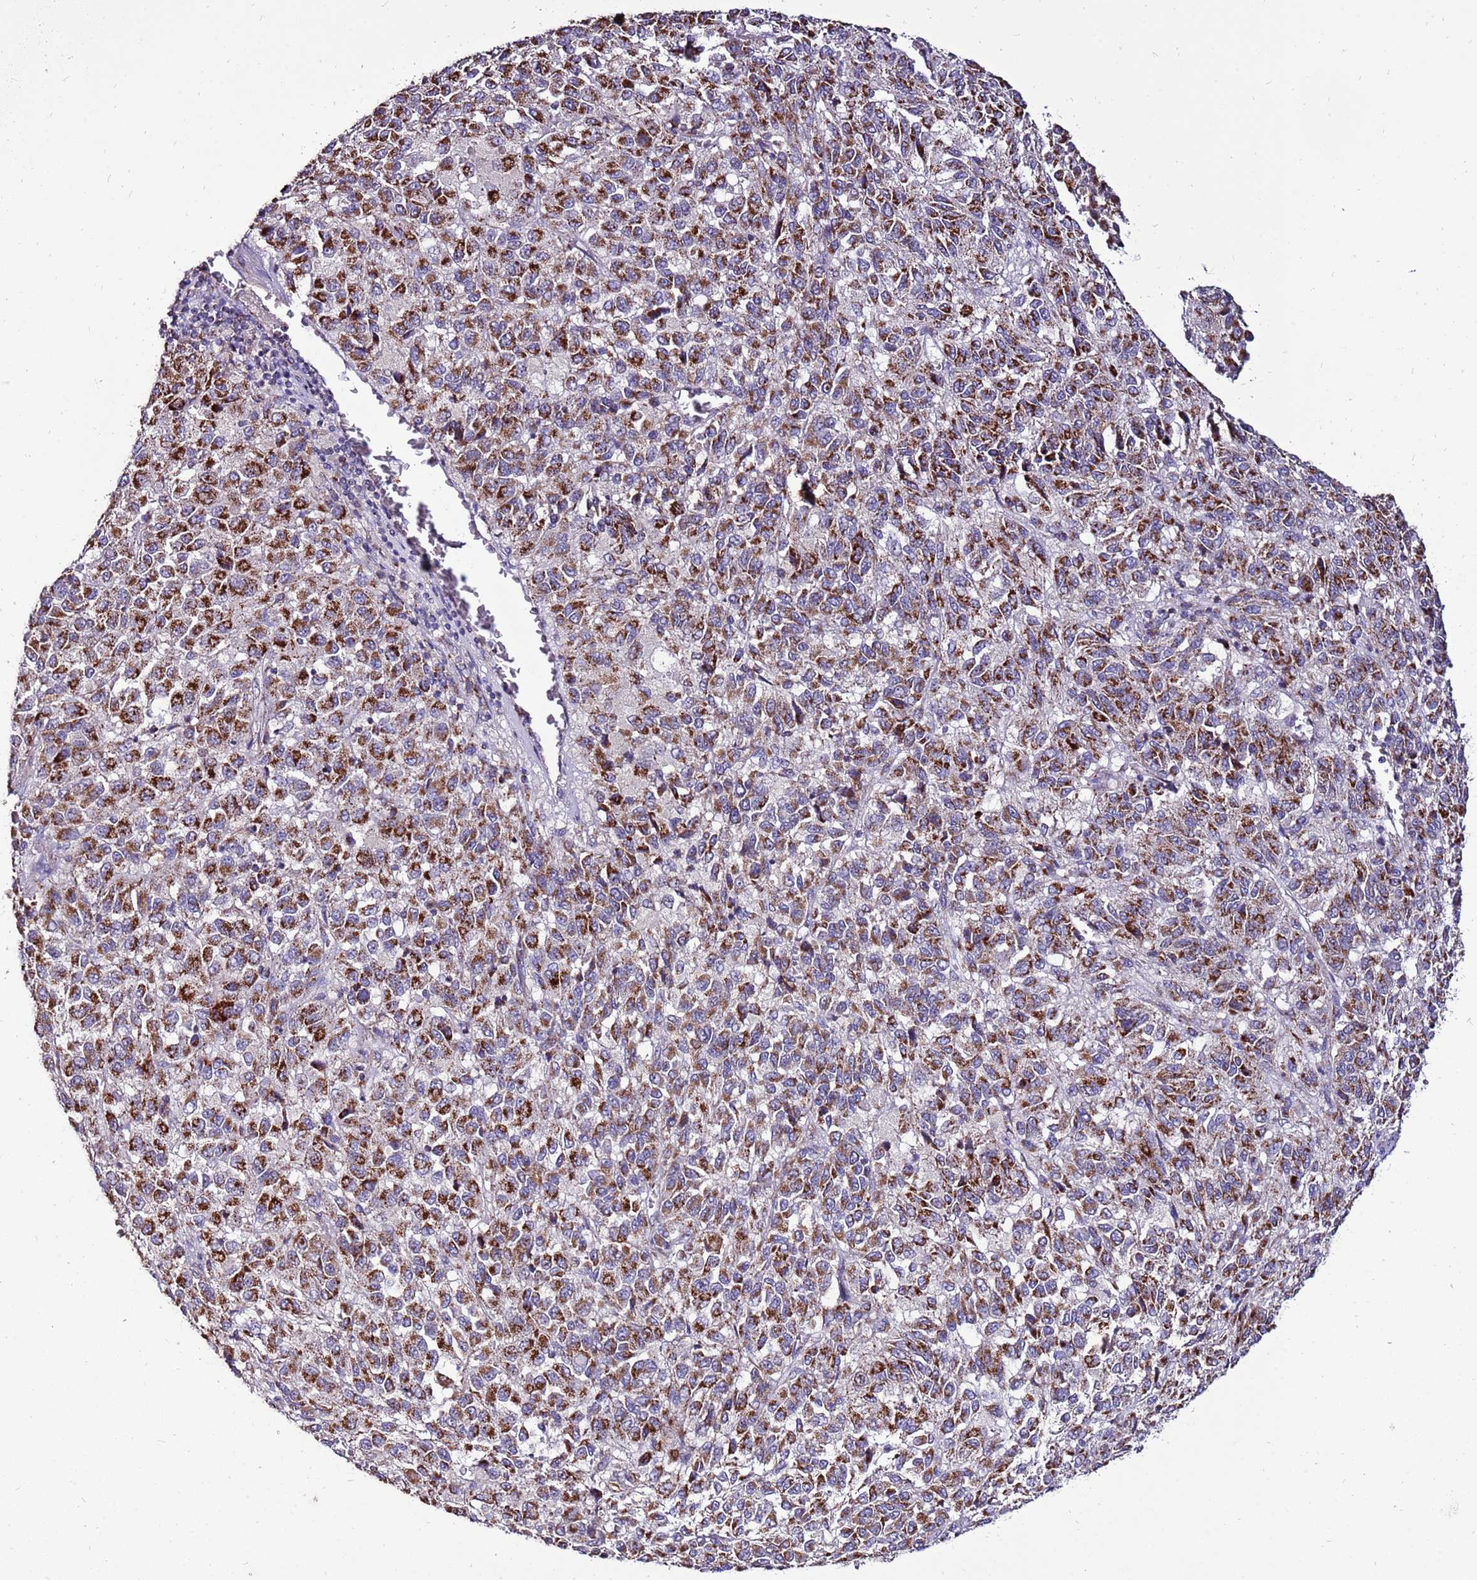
{"staining": {"intensity": "strong", "quantity": ">75%", "location": "cytoplasmic/membranous"}, "tissue": "melanoma", "cell_type": "Tumor cells", "image_type": "cancer", "snomed": [{"axis": "morphology", "description": "Malignant melanoma, Metastatic site"}, {"axis": "topography", "description": "Lung"}], "caption": "Immunohistochemical staining of human malignant melanoma (metastatic site) demonstrates strong cytoplasmic/membranous protein positivity in about >75% of tumor cells.", "gene": "SPSB3", "patient": {"sex": "male", "age": 64}}